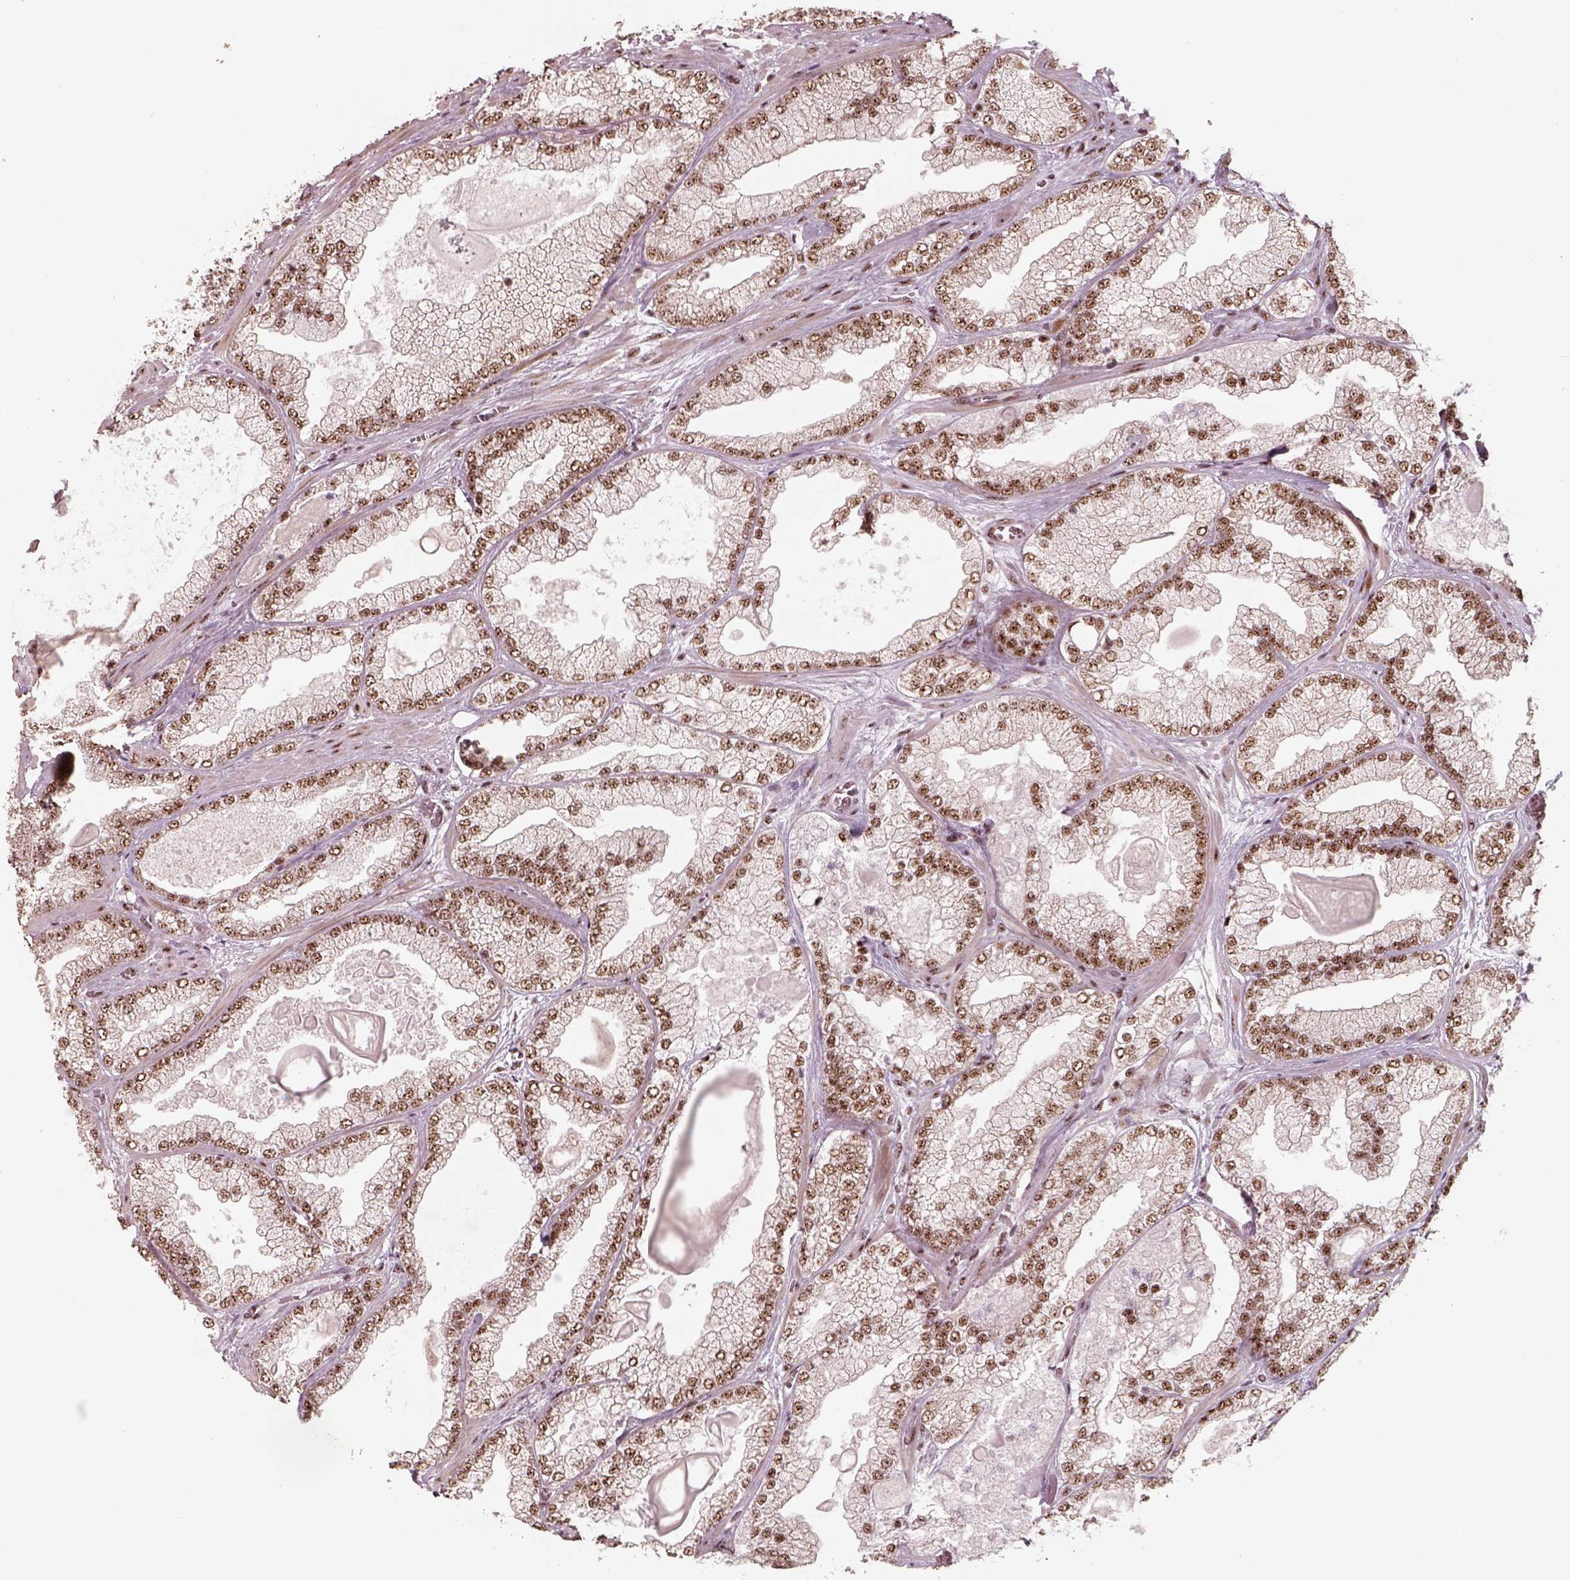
{"staining": {"intensity": "moderate", "quantity": ">75%", "location": "nuclear"}, "tissue": "prostate cancer", "cell_type": "Tumor cells", "image_type": "cancer", "snomed": [{"axis": "morphology", "description": "Adenocarcinoma, Low grade"}, {"axis": "topography", "description": "Prostate"}], "caption": "A photomicrograph showing moderate nuclear positivity in about >75% of tumor cells in prostate low-grade adenocarcinoma, as visualized by brown immunohistochemical staining.", "gene": "ATXN7L3", "patient": {"sex": "male", "age": 57}}